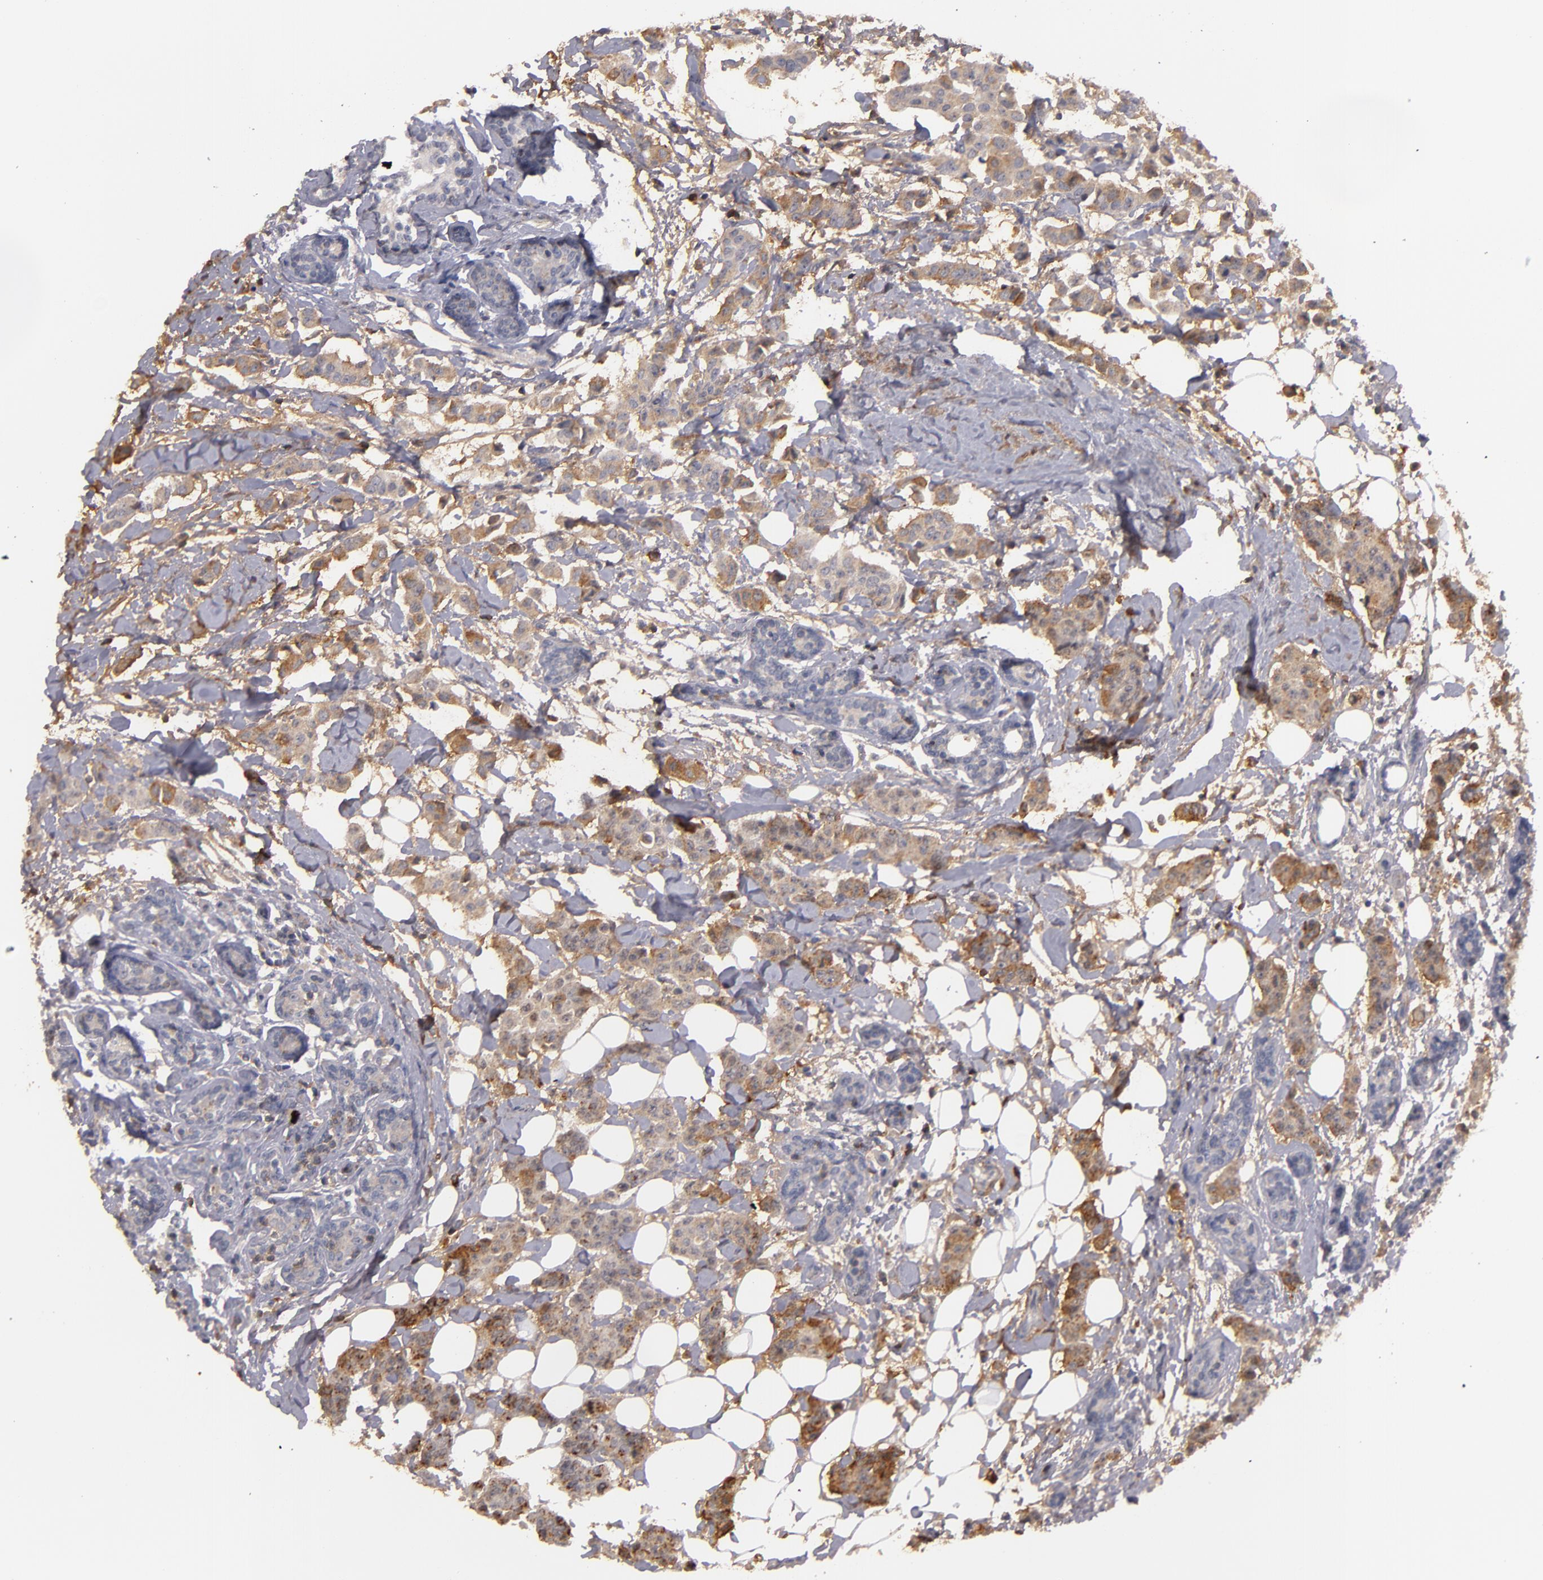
{"staining": {"intensity": "moderate", "quantity": ">75%", "location": "cytoplasmic/membranous"}, "tissue": "breast cancer", "cell_type": "Tumor cells", "image_type": "cancer", "snomed": [{"axis": "morphology", "description": "Duct carcinoma"}, {"axis": "topography", "description": "Breast"}], "caption": "Immunohistochemical staining of invasive ductal carcinoma (breast) displays medium levels of moderate cytoplasmic/membranous protein positivity in about >75% of tumor cells. The staining is performed using DAB (3,3'-diaminobenzidine) brown chromogen to label protein expression. The nuclei are counter-stained blue using hematoxylin.", "gene": "MBL2", "patient": {"sex": "female", "age": 40}}